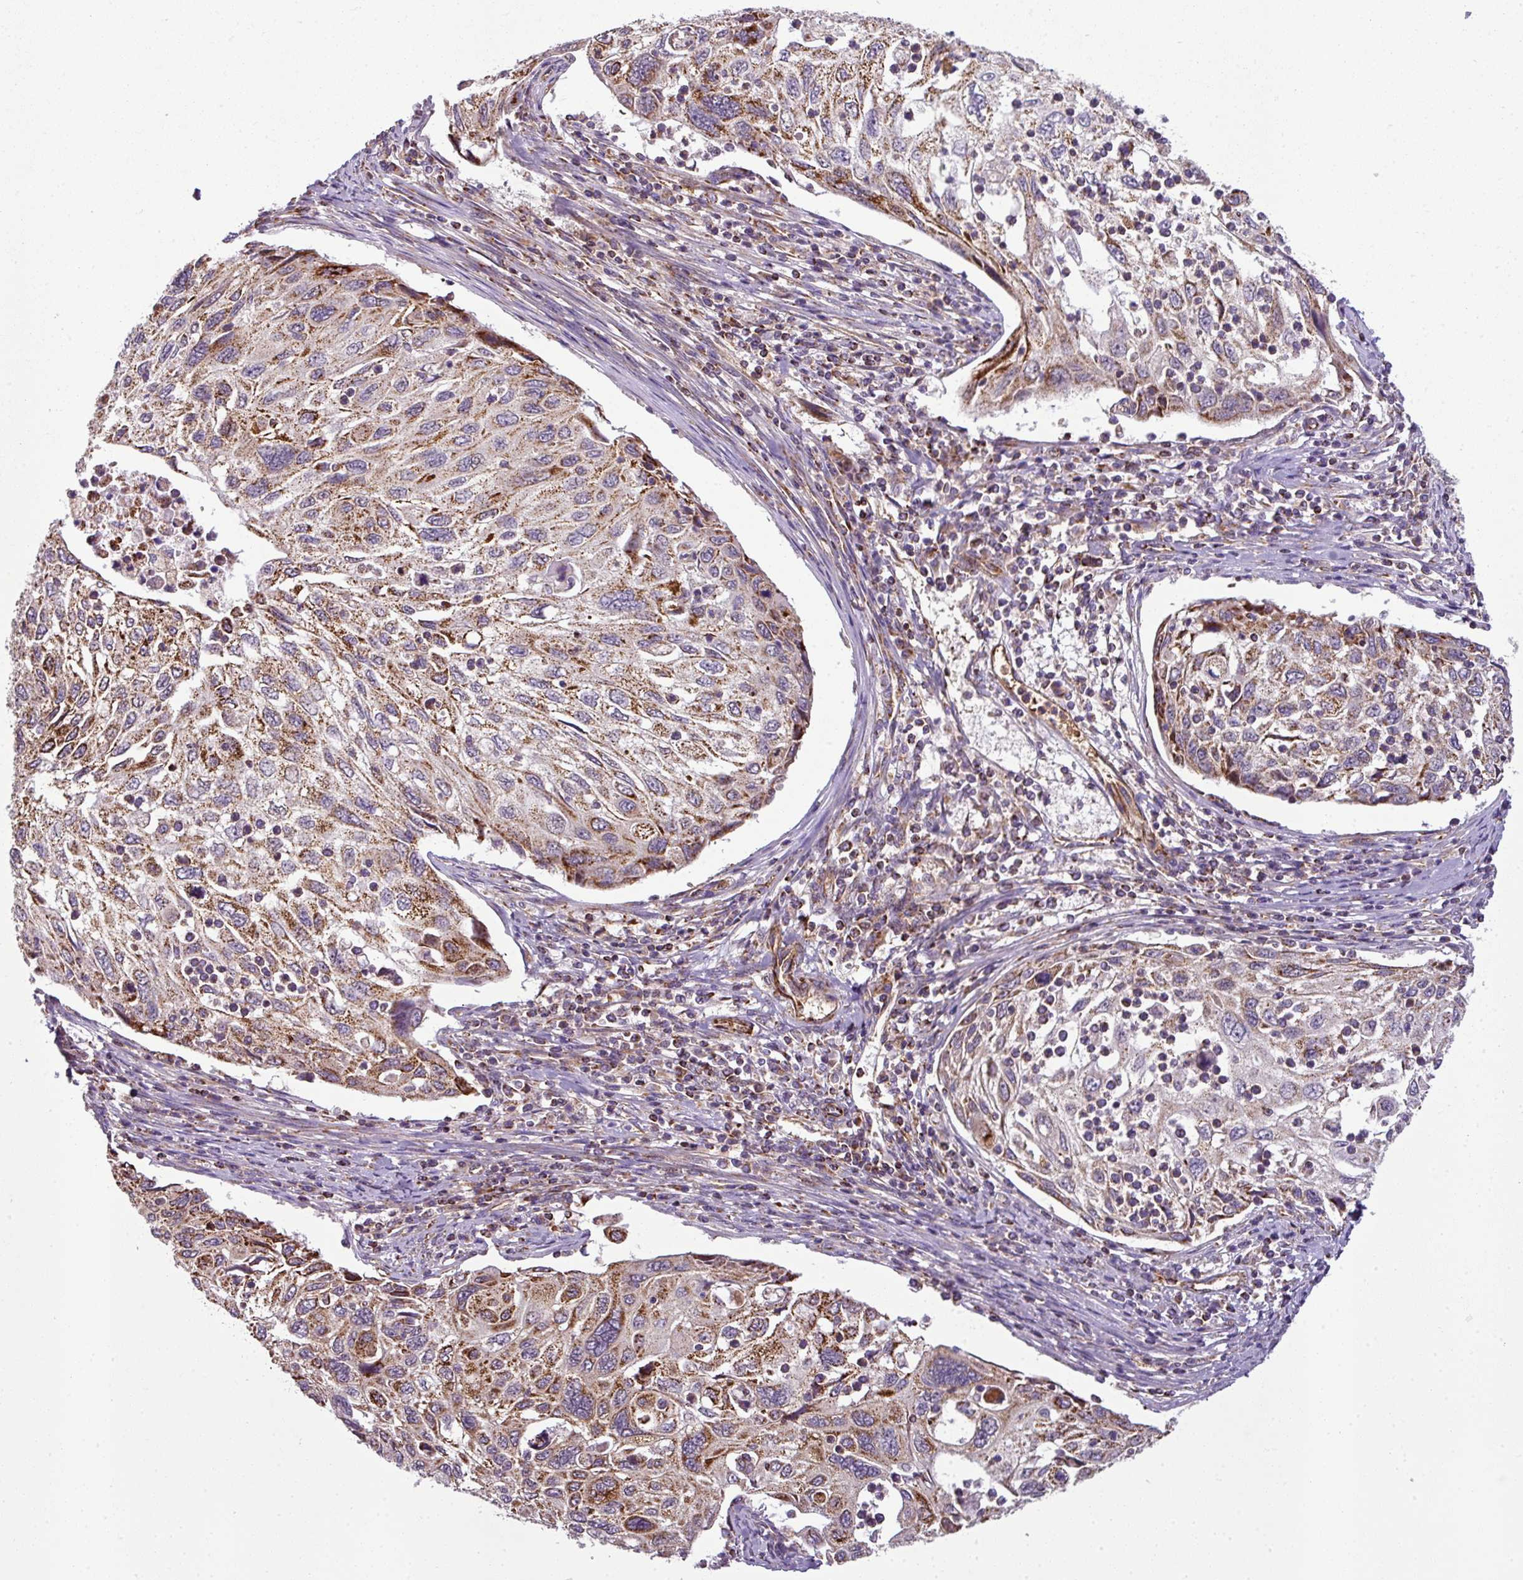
{"staining": {"intensity": "moderate", "quantity": ">75%", "location": "cytoplasmic/membranous"}, "tissue": "cervical cancer", "cell_type": "Tumor cells", "image_type": "cancer", "snomed": [{"axis": "morphology", "description": "Squamous cell carcinoma, NOS"}, {"axis": "topography", "description": "Cervix"}], "caption": "Moderate cytoplasmic/membranous staining is identified in approximately >75% of tumor cells in cervical squamous cell carcinoma.", "gene": "PRELID3B", "patient": {"sex": "female", "age": 70}}